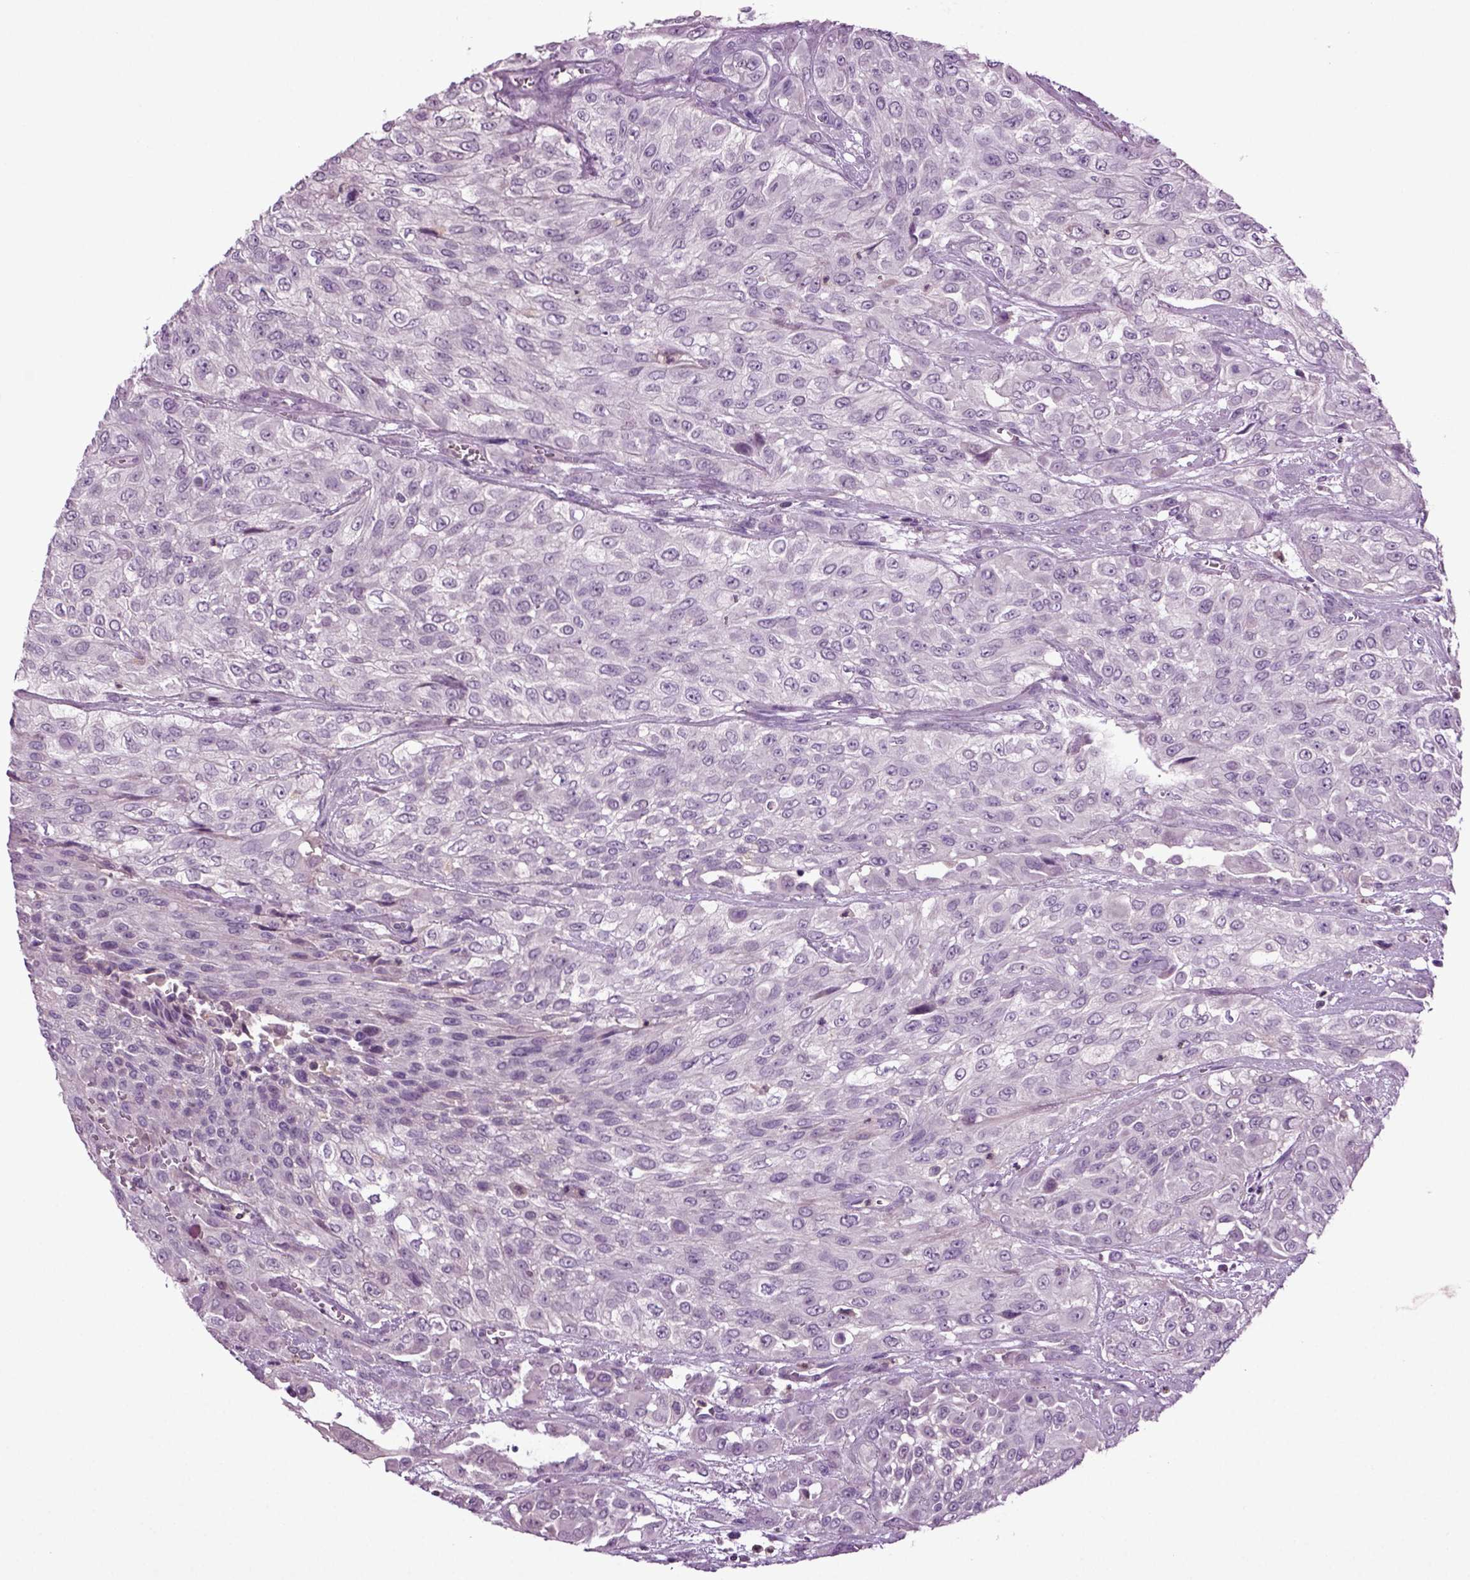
{"staining": {"intensity": "negative", "quantity": "none", "location": "none"}, "tissue": "urothelial cancer", "cell_type": "Tumor cells", "image_type": "cancer", "snomed": [{"axis": "morphology", "description": "Urothelial carcinoma, High grade"}, {"axis": "topography", "description": "Urinary bladder"}], "caption": "High-grade urothelial carcinoma was stained to show a protein in brown. There is no significant positivity in tumor cells. (DAB (3,3'-diaminobenzidine) IHC, high magnification).", "gene": "FGF11", "patient": {"sex": "male", "age": 57}}